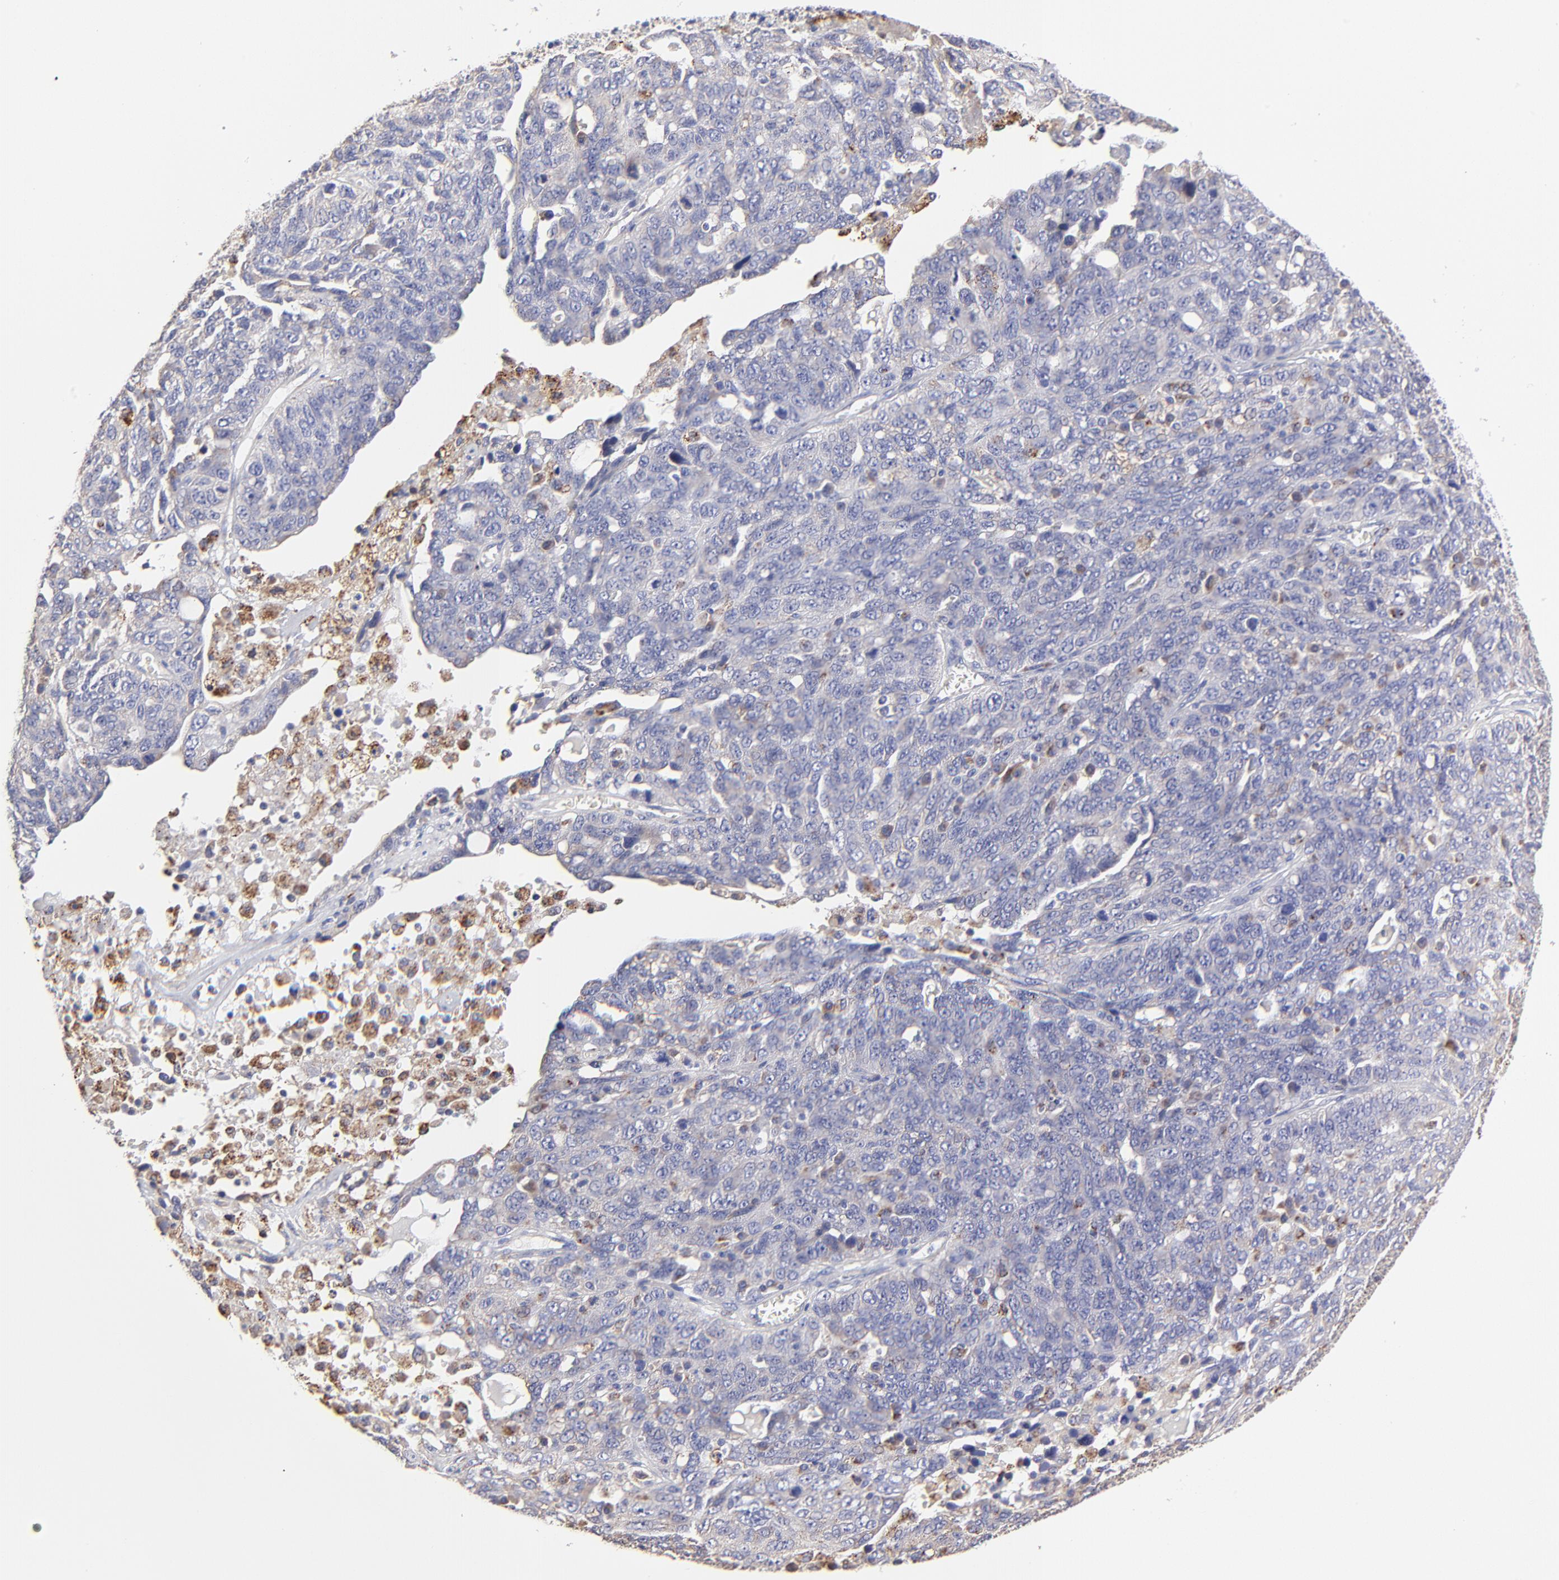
{"staining": {"intensity": "negative", "quantity": "none", "location": "none"}, "tissue": "ovarian cancer", "cell_type": "Tumor cells", "image_type": "cancer", "snomed": [{"axis": "morphology", "description": "Cystadenocarcinoma, serous, NOS"}, {"axis": "topography", "description": "Ovary"}], "caption": "DAB immunohistochemical staining of human ovarian cancer (serous cystadenocarcinoma) displays no significant expression in tumor cells.", "gene": "GCSAM", "patient": {"sex": "female", "age": 71}}